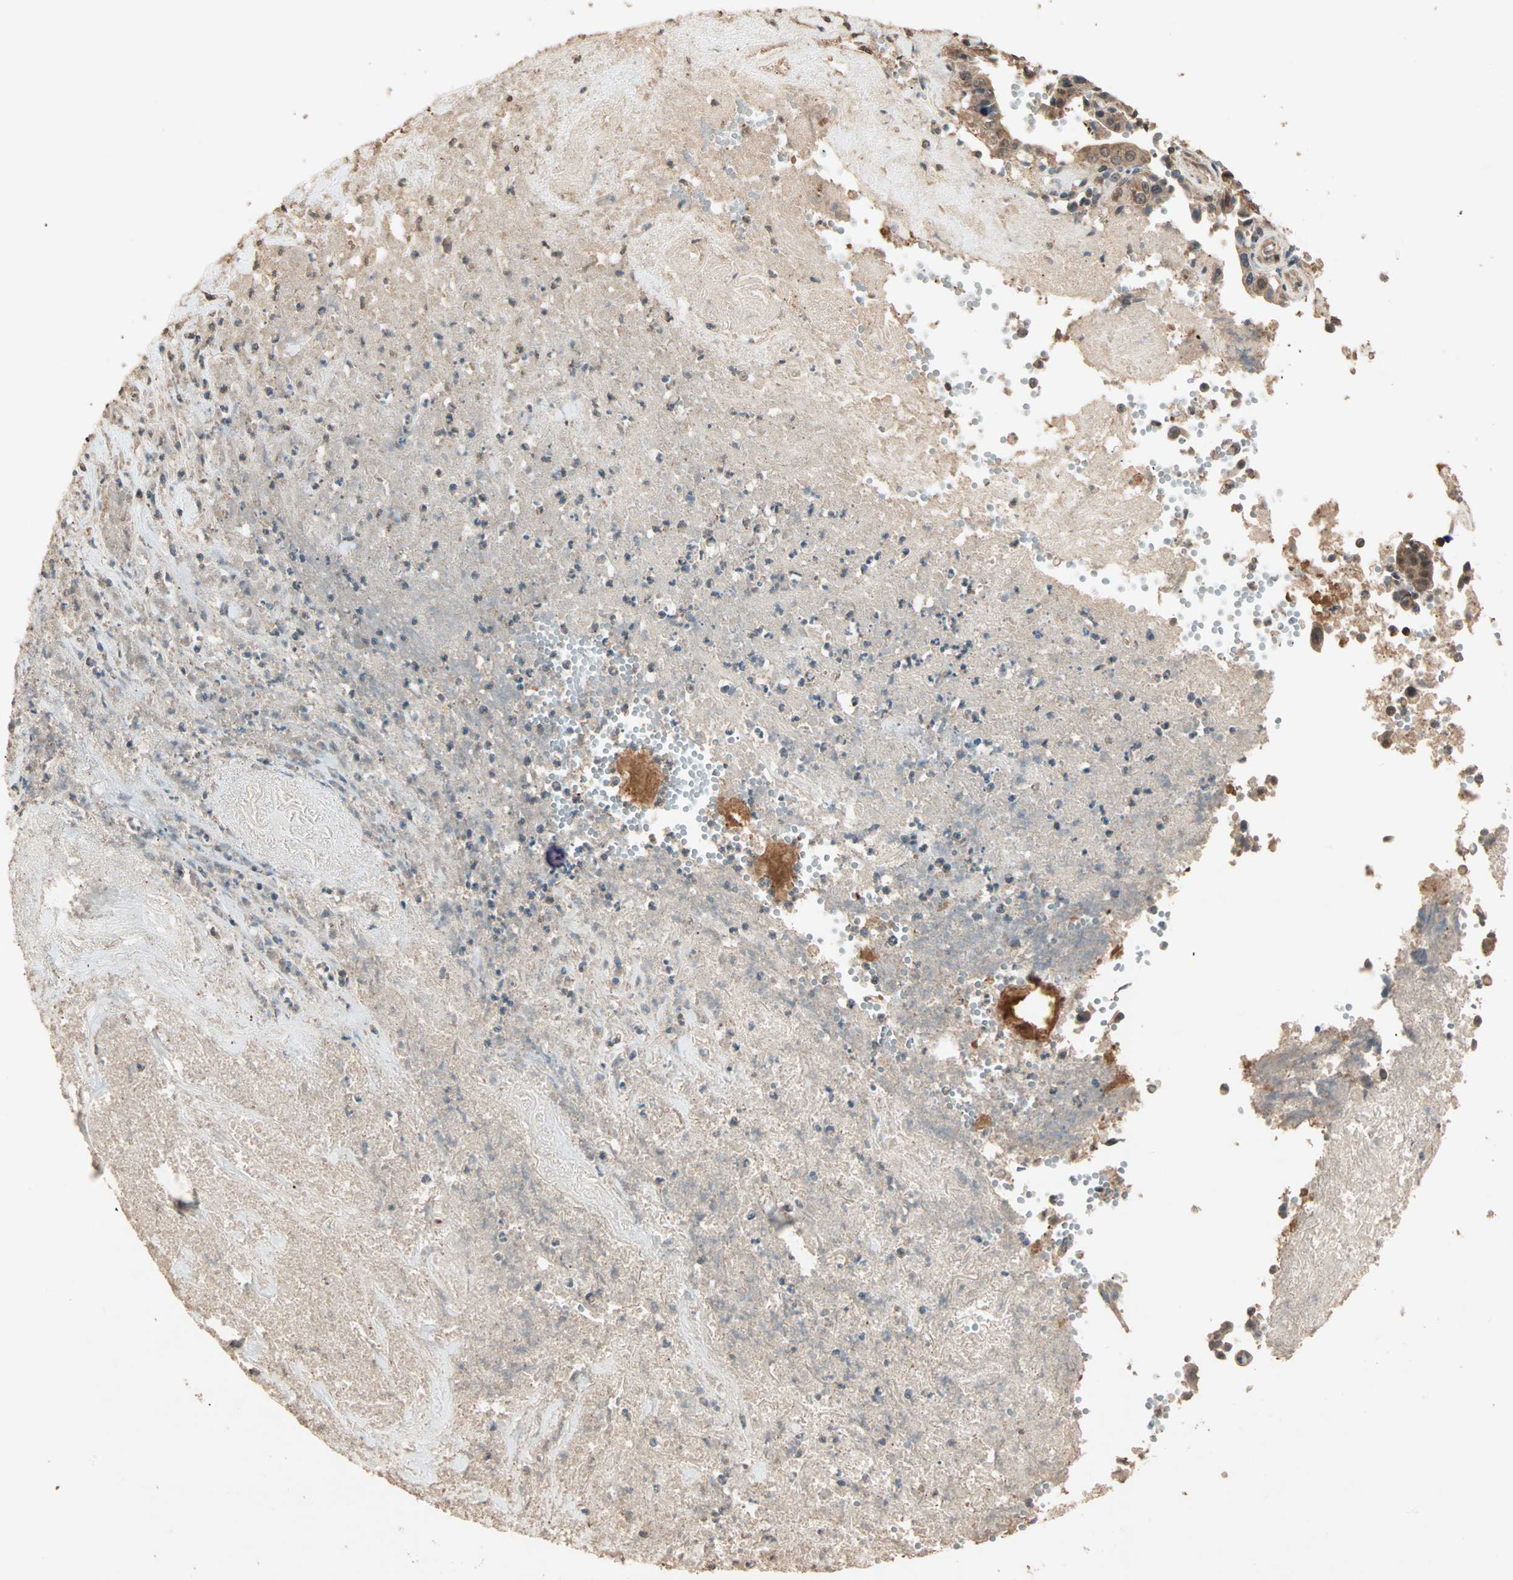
{"staining": {"intensity": "moderate", "quantity": ">75%", "location": "cytoplasmic/membranous,nuclear"}, "tissue": "liver cancer", "cell_type": "Tumor cells", "image_type": "cancer", "snomed": [{"axis": "morphology", "description": "Cholangiocarcinoma"}, {"axis": "topography", "description": "Liver"}], "caption": "Liver cancer (cholangiocarcinoma) stained for a protein (brown) exhibits moderate cytoplasmic/membranous and nuclear positive expression in approximately >75% of tumor cells.", "gene": "ZBTB33", "patient": {"sex": "female", "age": 61}}